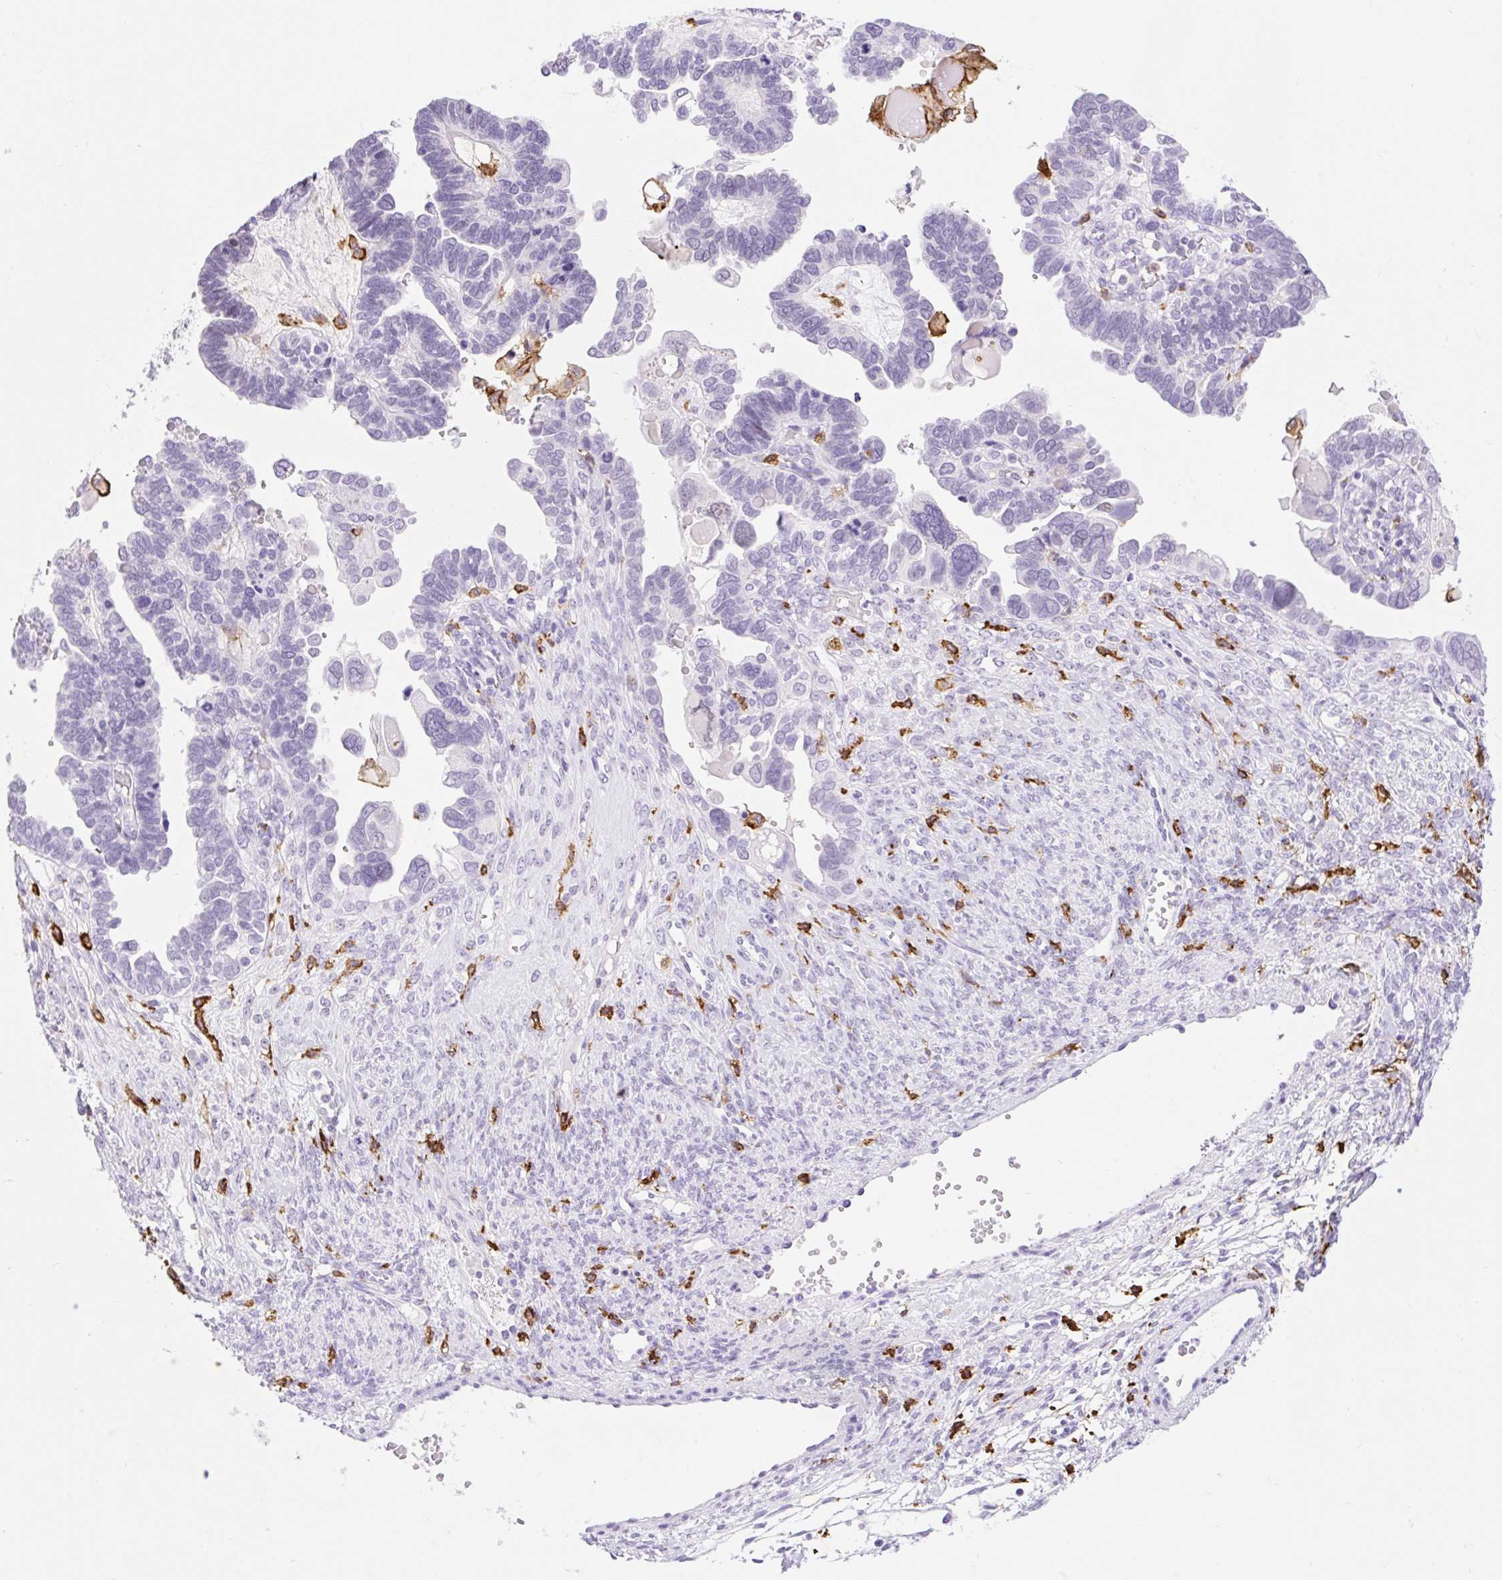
{"staining": {"intensity": "negative", "quantity": "none", "location": "none"}, "tissue": "ovarian cancer", "cell_type": "Tumor cells", "image_type": "cancer", "snomed": [{"axis": "morphology", "description": "Cystadenocarcinoma, serous, NOS"}, {"axis": "topography", "description": "Ovary"}], "caption": "A histopathology image of ovarian cancer (serous cystadenocarcinoma) stained for a protein demonstrates no brown staining in tumor cells.", "gene": "SIGLEC1", "patient": {"sex": "female", "age": 51}}